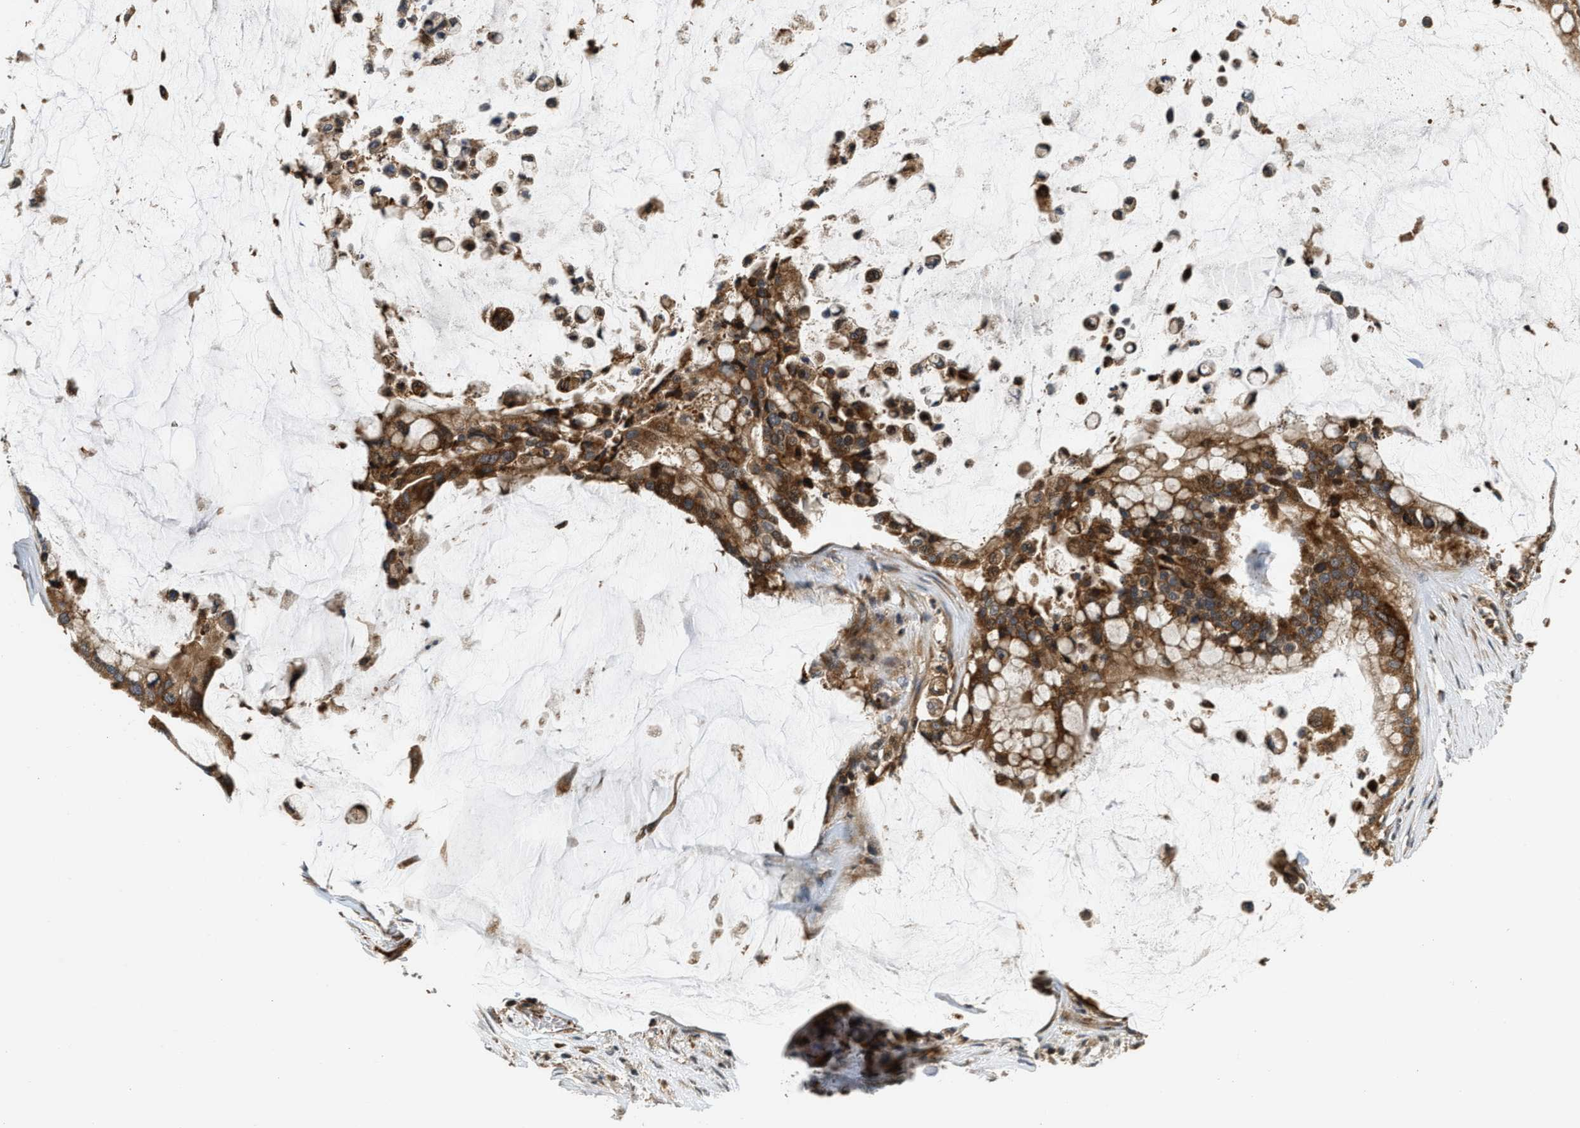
{"staining": {"intensity": "strong", "quantity": ">75%", "location": "cytoplasmic/membranous"}, "tissue": "pancreatic cancer", "cell_type": "Tumor cells", "image_type": "cancer", "snomed": [{"axis": "morphology", "description": "Adenocarcinoma, NOS"}, {"axis": "topography", "description": "Pancreas"}], "caption": "There is high levels of strong cytoplasmic/membranous staining in tumor cells of adenocarcinoma (pancreatic), as demonstrated by immunohistochemical staining (brown color).", "gene": "SNX5", "patient": {"sex": "male", "age": 41}}